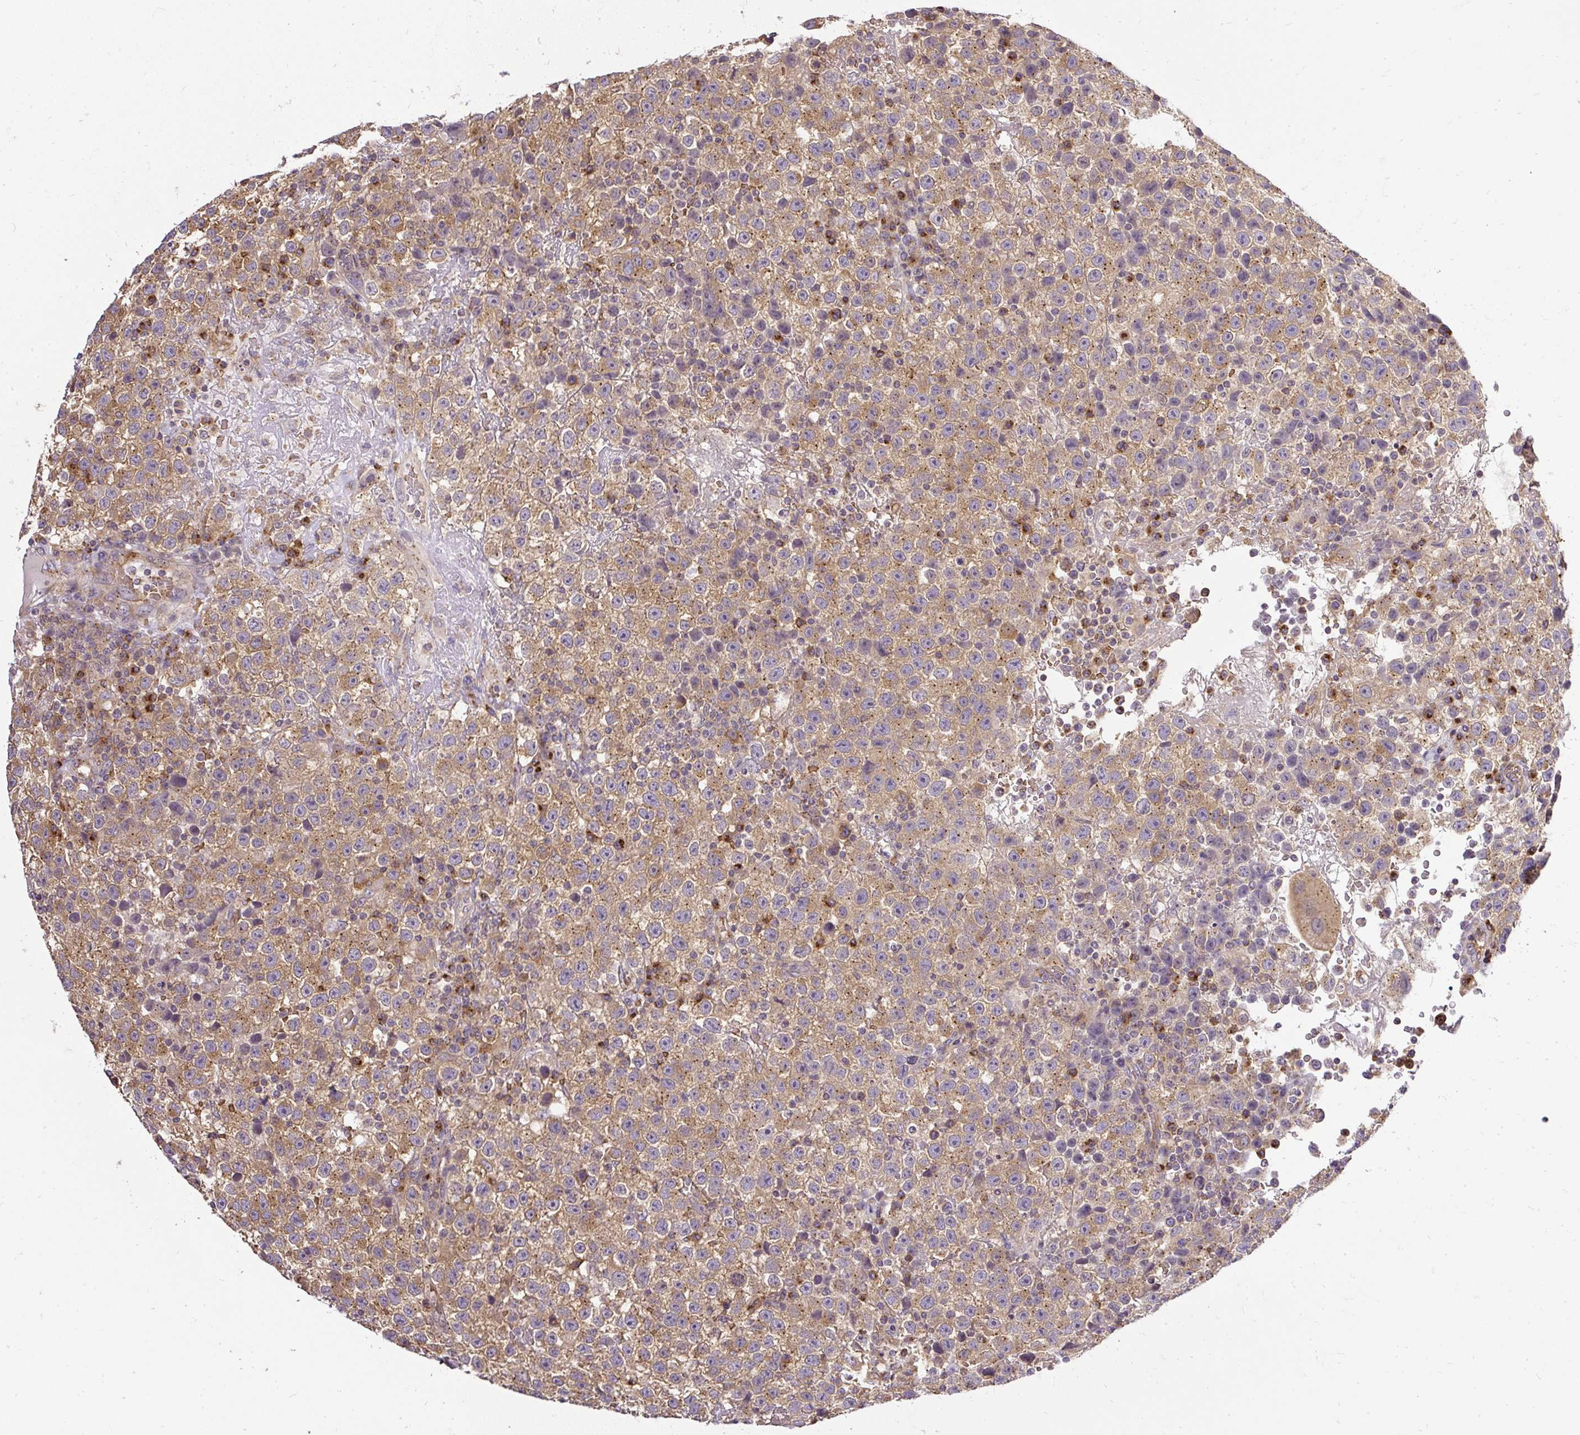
{"staining": {"intensity": "moderate", "quantity": ">75%", "location": "cytoplasmic/membranous"}, "tissue": "testis cancer", "cell_type": "Tumor cells", "image_type": "cancer", "snomed": [{"axis": "morphology", "description": "Seminoma, NOS"}, {"axis": "topography", "description": "Testis"}], "caption": "Immunohistochemical staining of human seminoma (testis) reveals medium levels of moderate cytoplasmic/membranous protein positivity in about >75% of tumor cells.", "gene": "SMC4", "patient": {"sex": "male", "age": 22}}